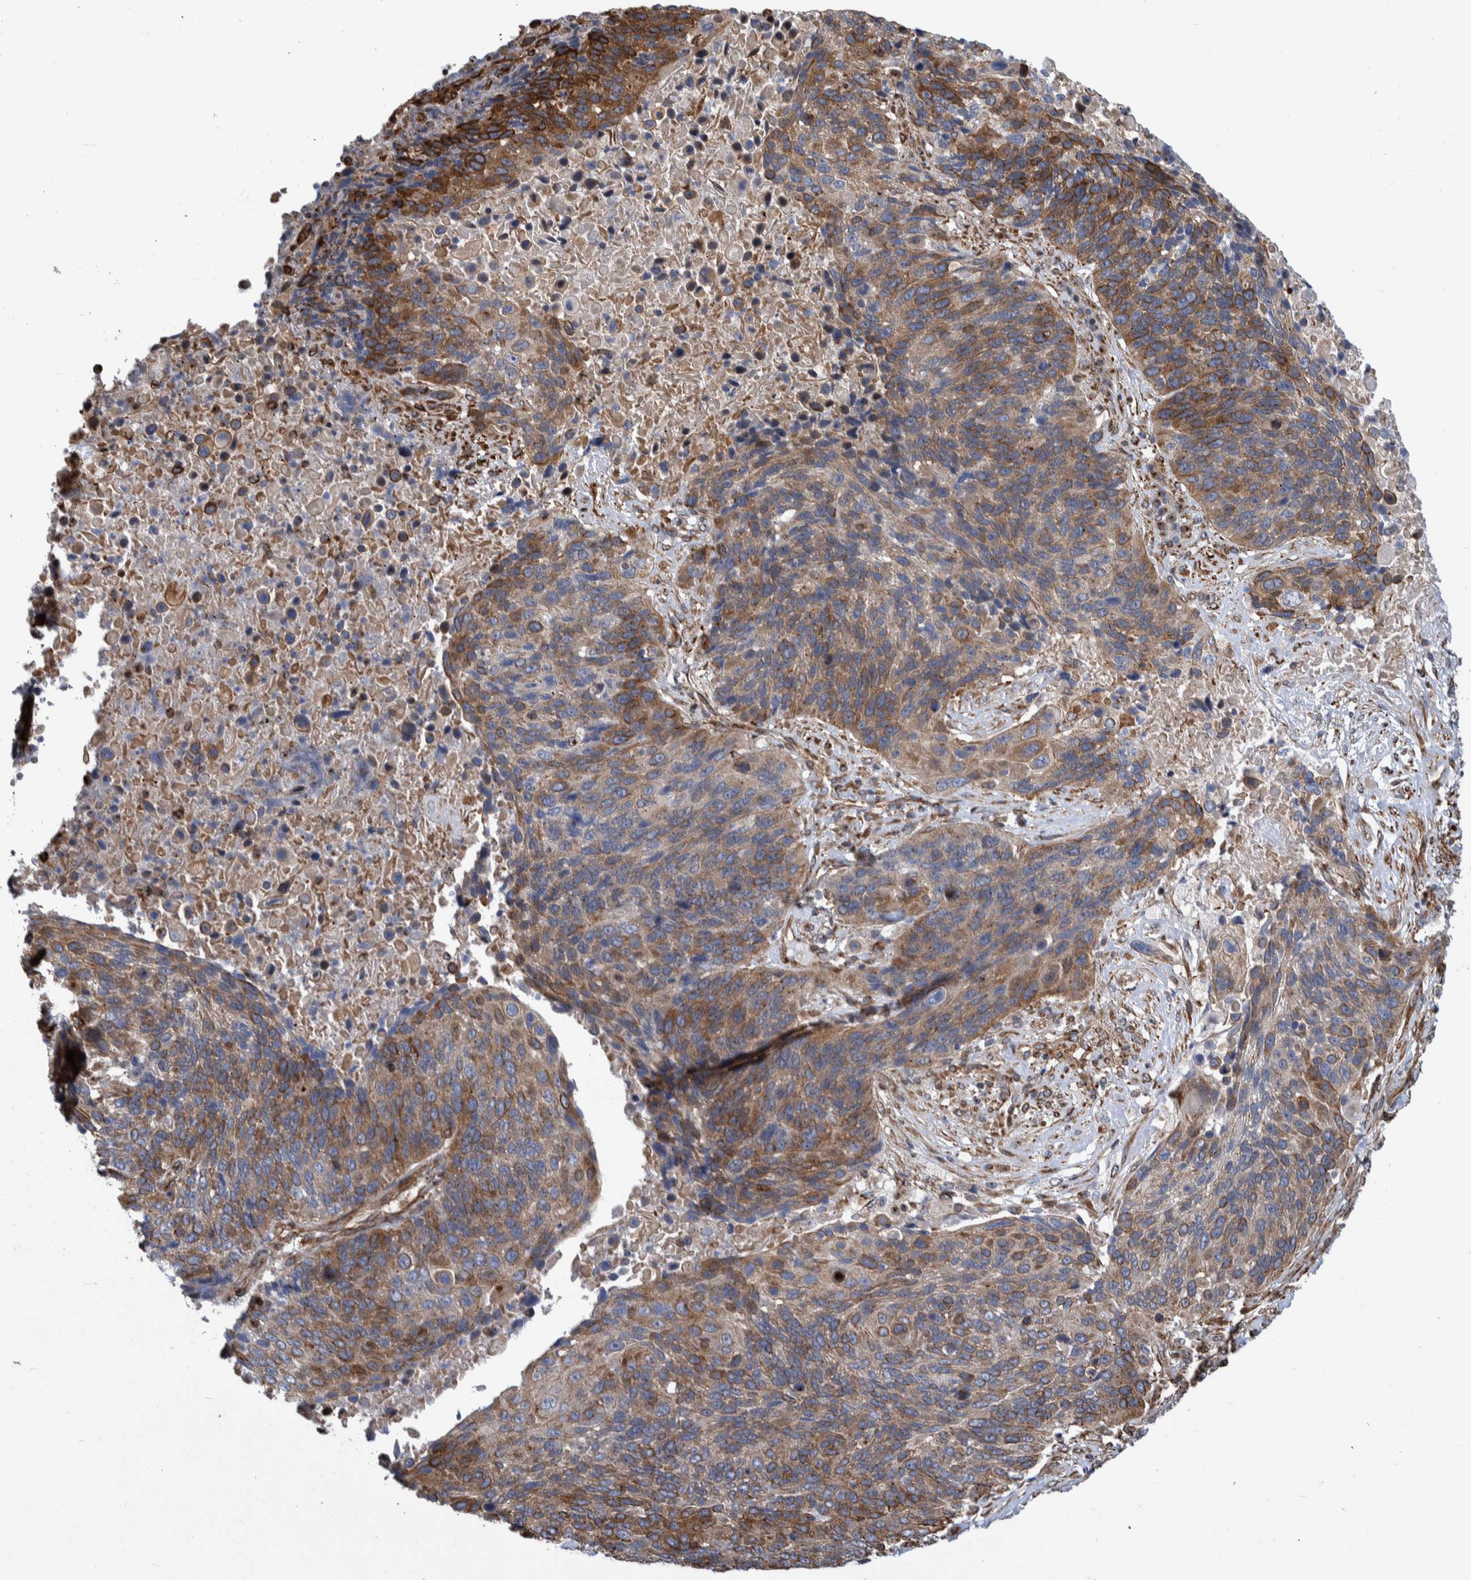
{"staining": {"intensity": "moderate", "quantity": ">75%", "location": "cytoplasmic/membranous"}, "tissue": "lung cancer", "cell_type": "Tumor cells", "image_type": "cancer", "snomed": [{"axis": "morphology", "description": "Squamous cell carcinoma, NOS"}, {"axis": "topography", "description": "Lung"}], "caption": "Squamous cell carcinoma (lung) stained with IHC displays moderate cytoplasmic/membranous expression in approximately >75% of tumor cells.", "gene": "CCDC57", "patient": {"sex": "male", "age": 66}}